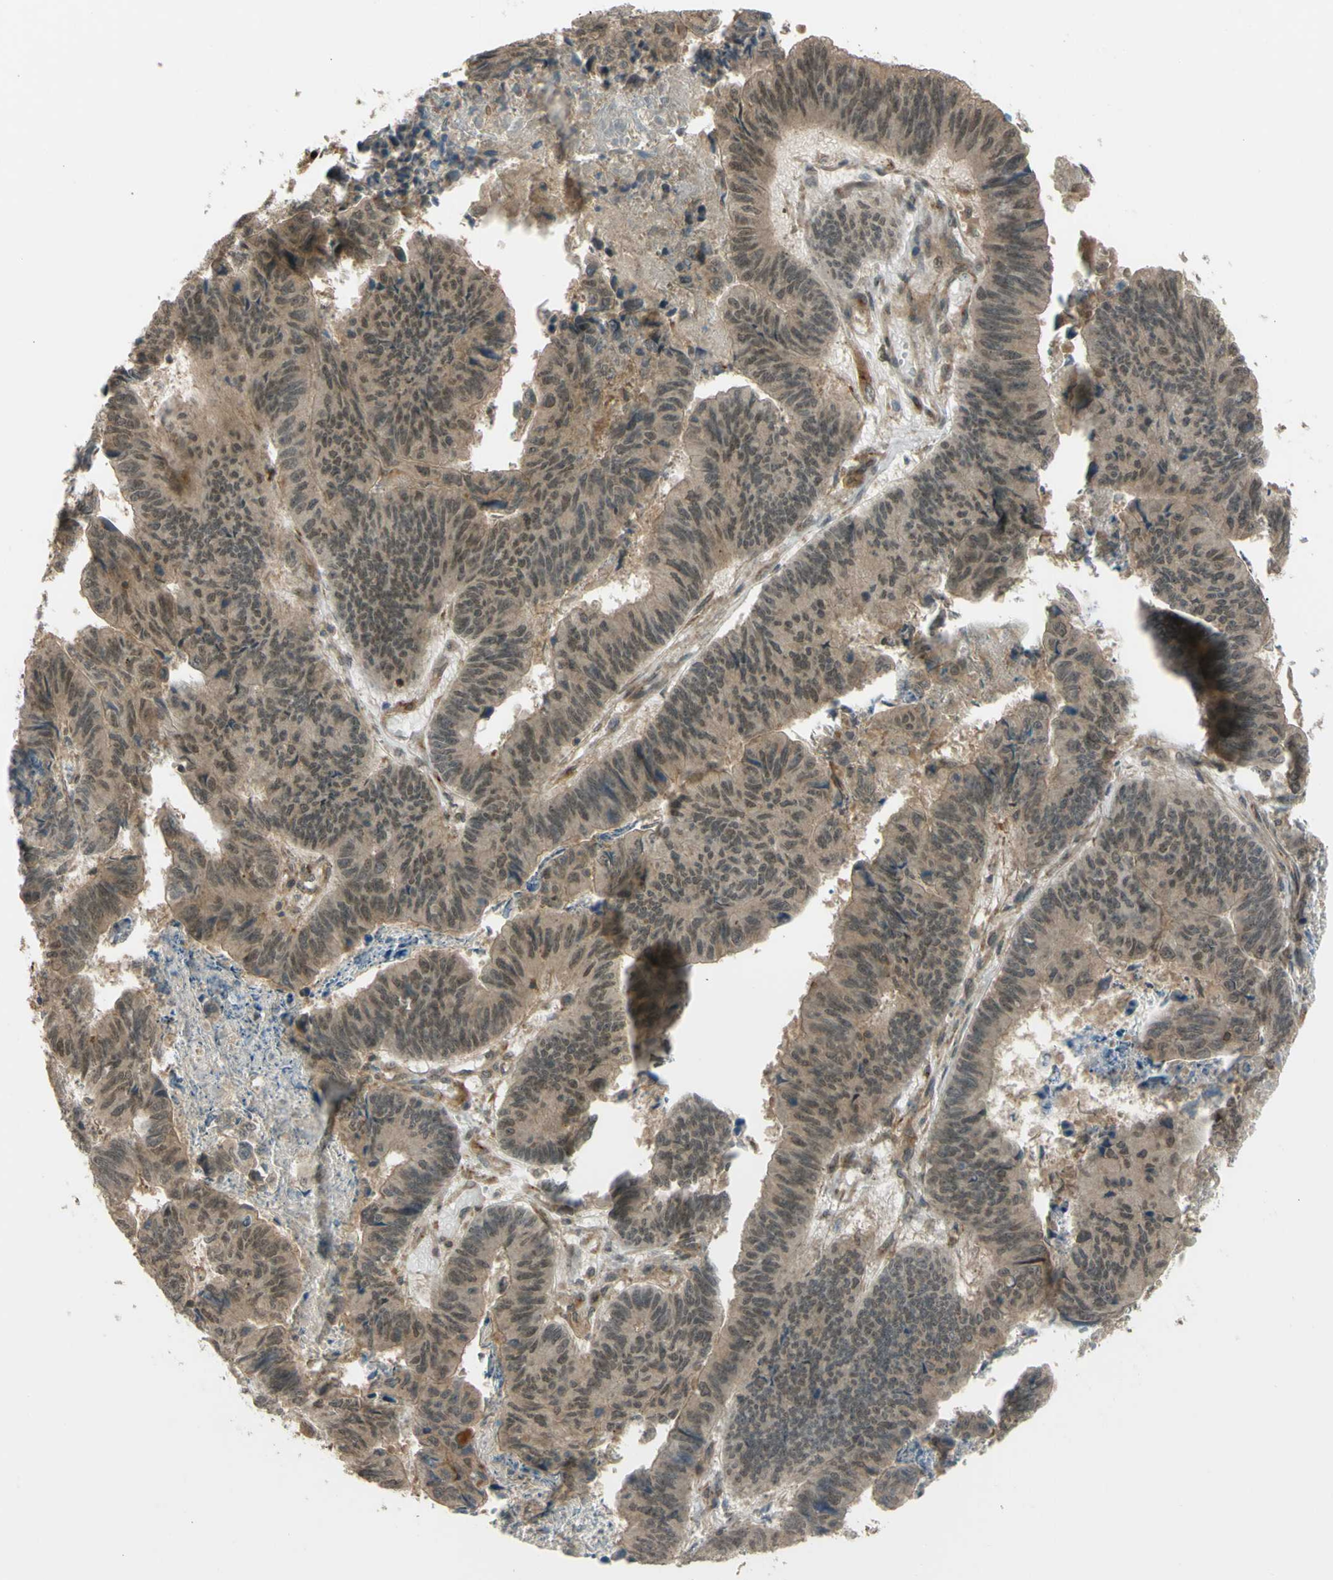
{"staining": {"intensity": "weak", "quantity": ">75%", "location": "cytoplasmic/membranous,nuclear"}, "tissue": "stomach cancer", "cell_type": "Tumor cells", "image_type": "cancer", "snomed": [{"axis": "morphology", "description": "Adenocarcinoma, NOS"}, {"axis": "topography", "description": "Stomach, lower"}], "caption": "Immunohistochemical staining of stomach cancer (adenocarcinoma) displays low levels of weak cytoplasmic/membranous and nuclear protein staining in about >75% of tumor cells.", "gene": "FLII", "patient": {"sex": "male", "age": 77}}